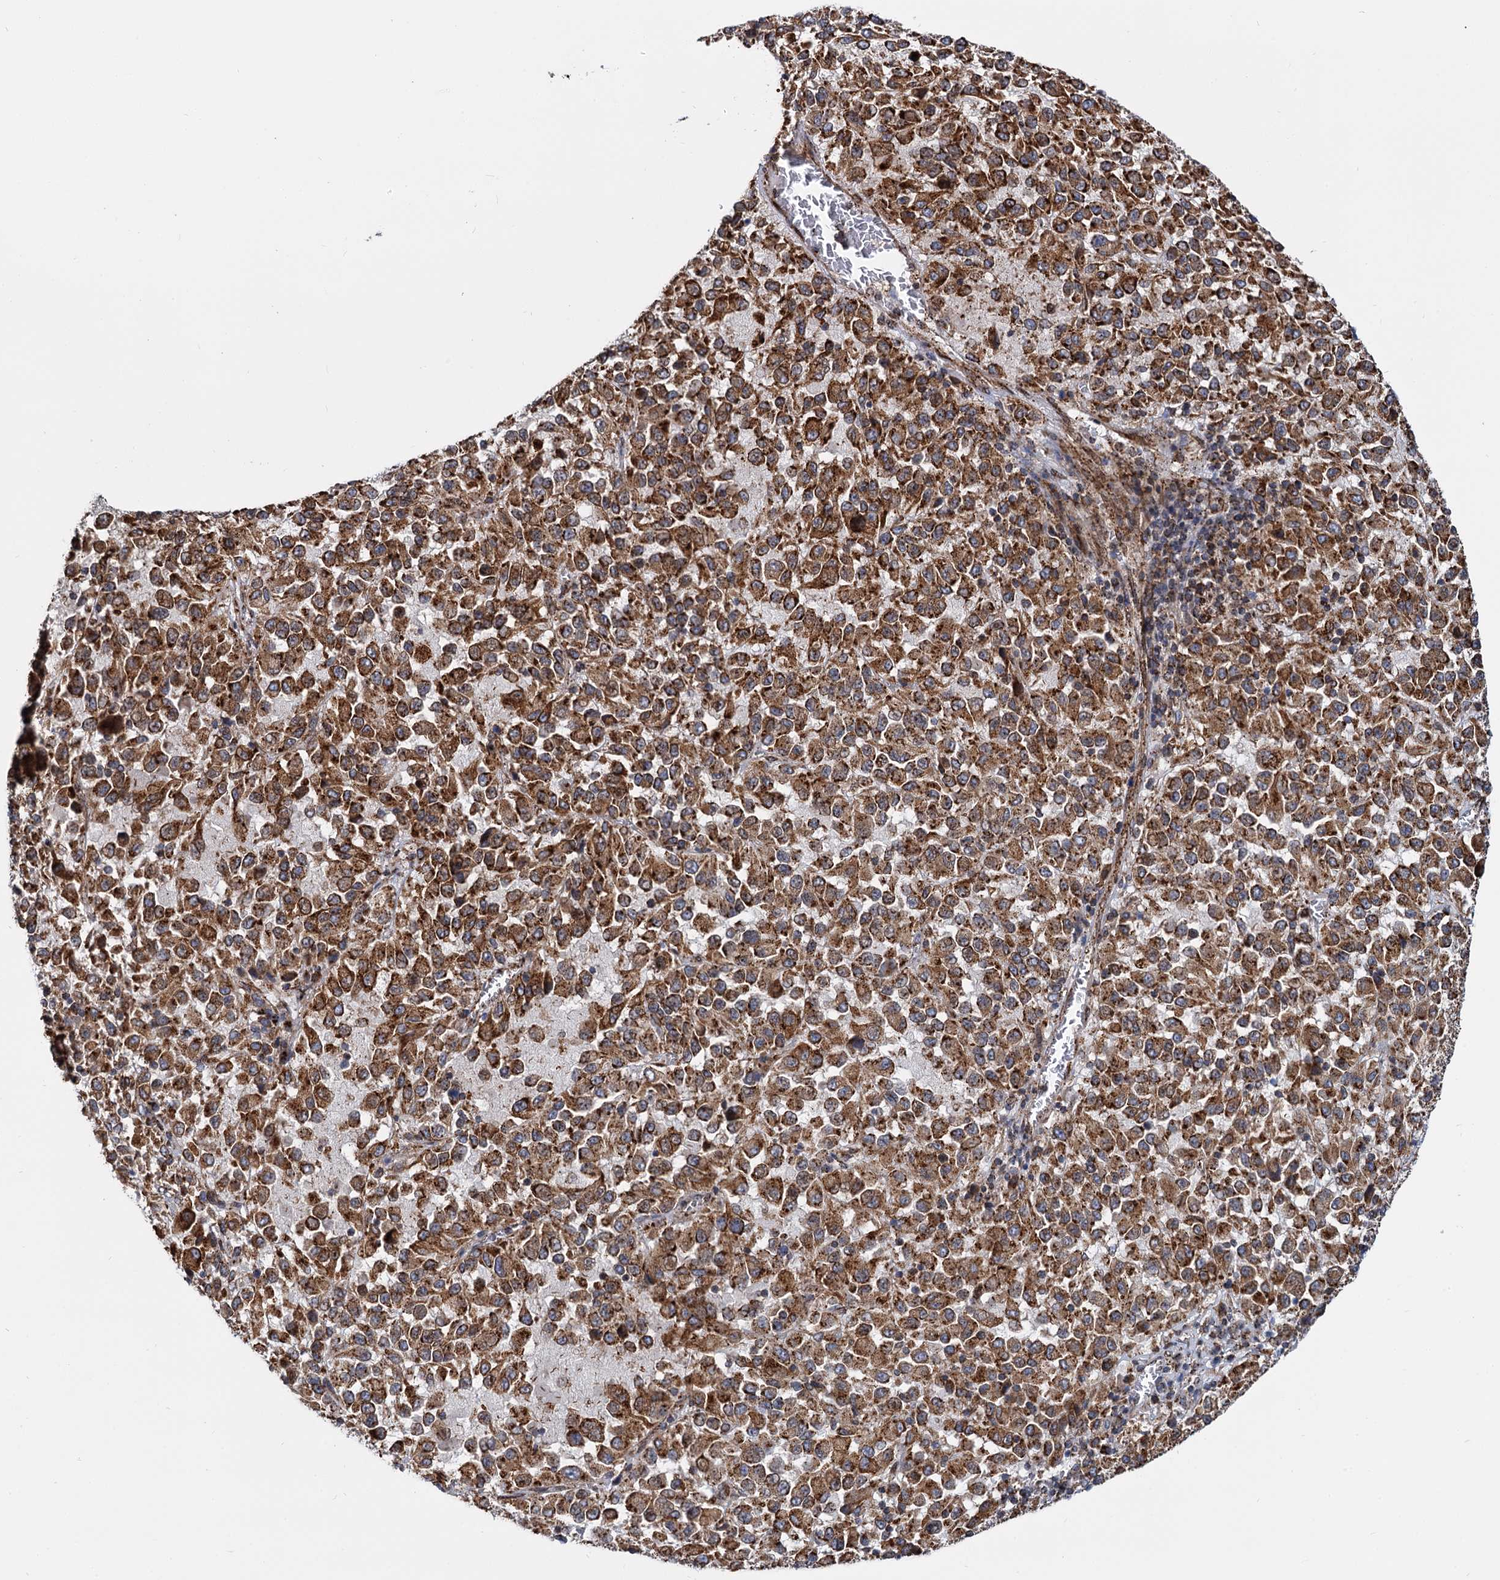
{"staining": {"intensity": "moderate", "quantity": ">75%", "location": "cytoplasmic/membranous"}, "tissue": "melanoma", "cell_type": "Tumor cells", "image_type": "cancer", "snomed": [{"axis": "morphology", "description": "Malignant melanoma, Metastatic site"}, {"axis": "topography", "description": "Lung"}], "caption": "Immunohistochemical staining of human melanoma displays medium levels of moderate cytoplasmic/membranous staining in approximately >75% of tumor cells.", "gene": "SUPT20H", "patient": {"sex": "male", "age": 64}}